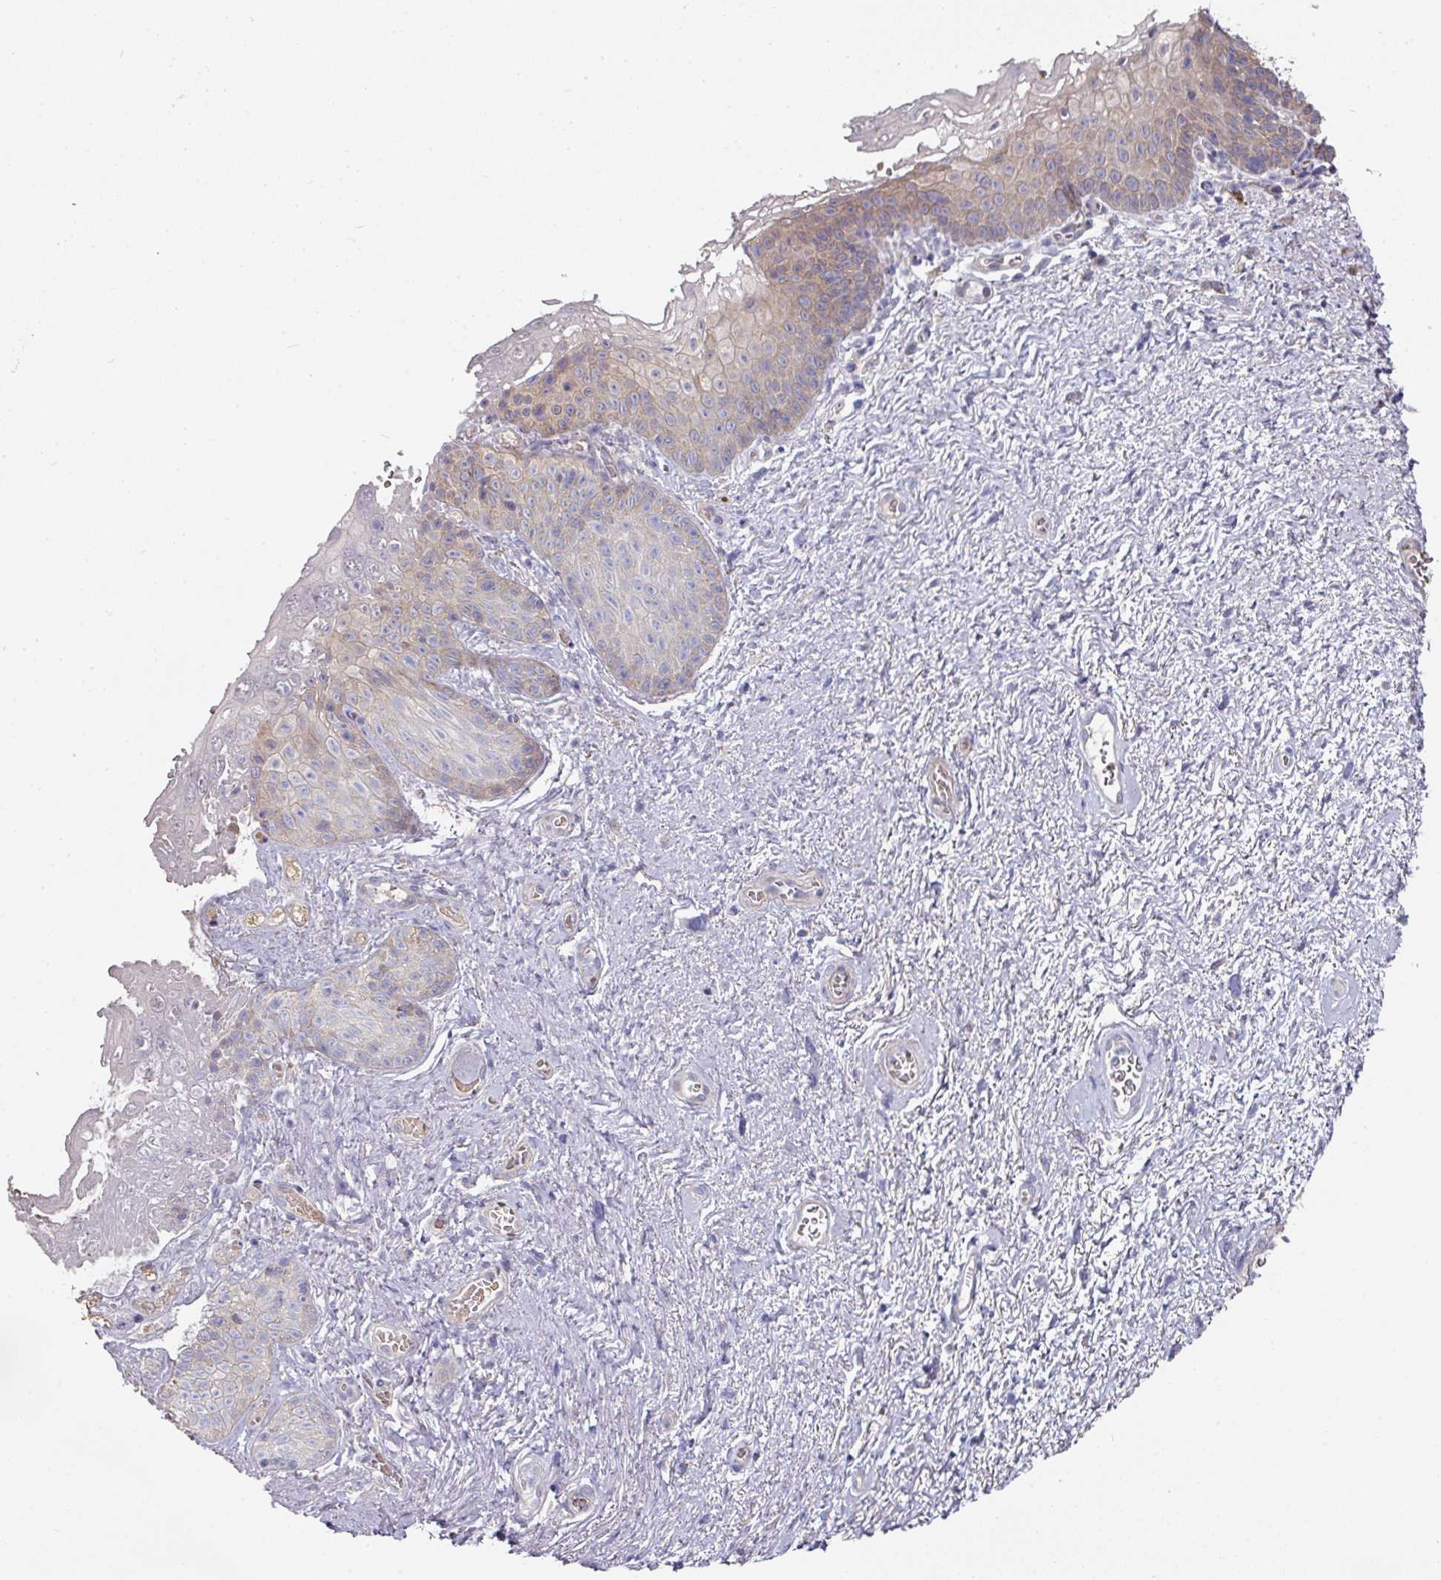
{"staining": {"intensity": "weak", "quantity": "25%-75%", "location": "cytoplasmic/membranous"}, "tissue": "vagina", "cell_type": "Squamous epithelial cells", "image_type": "normal", "snomed": [{"axis": "morphology", "description": "Normal tissue, NOS"}, {"axis": "topography", "description": "Vulva"}, {"axis": "topography", "description": "Vagina"}, {"axis": "topography", "description": "Peripheral nerve tissue"}], "caption": "The histopathology image shows staining of unremarkable vagina, revealing weak cytoplasmic/membranous protein staining (brown color) within squamous epithelial cells. (DAB (3,3'-diaminobenzidine) IHC, brown staining for protein, blue staining for nuclei).", "gene": "PYROXD2", "patient": {"sex": "female", "age": 66}}